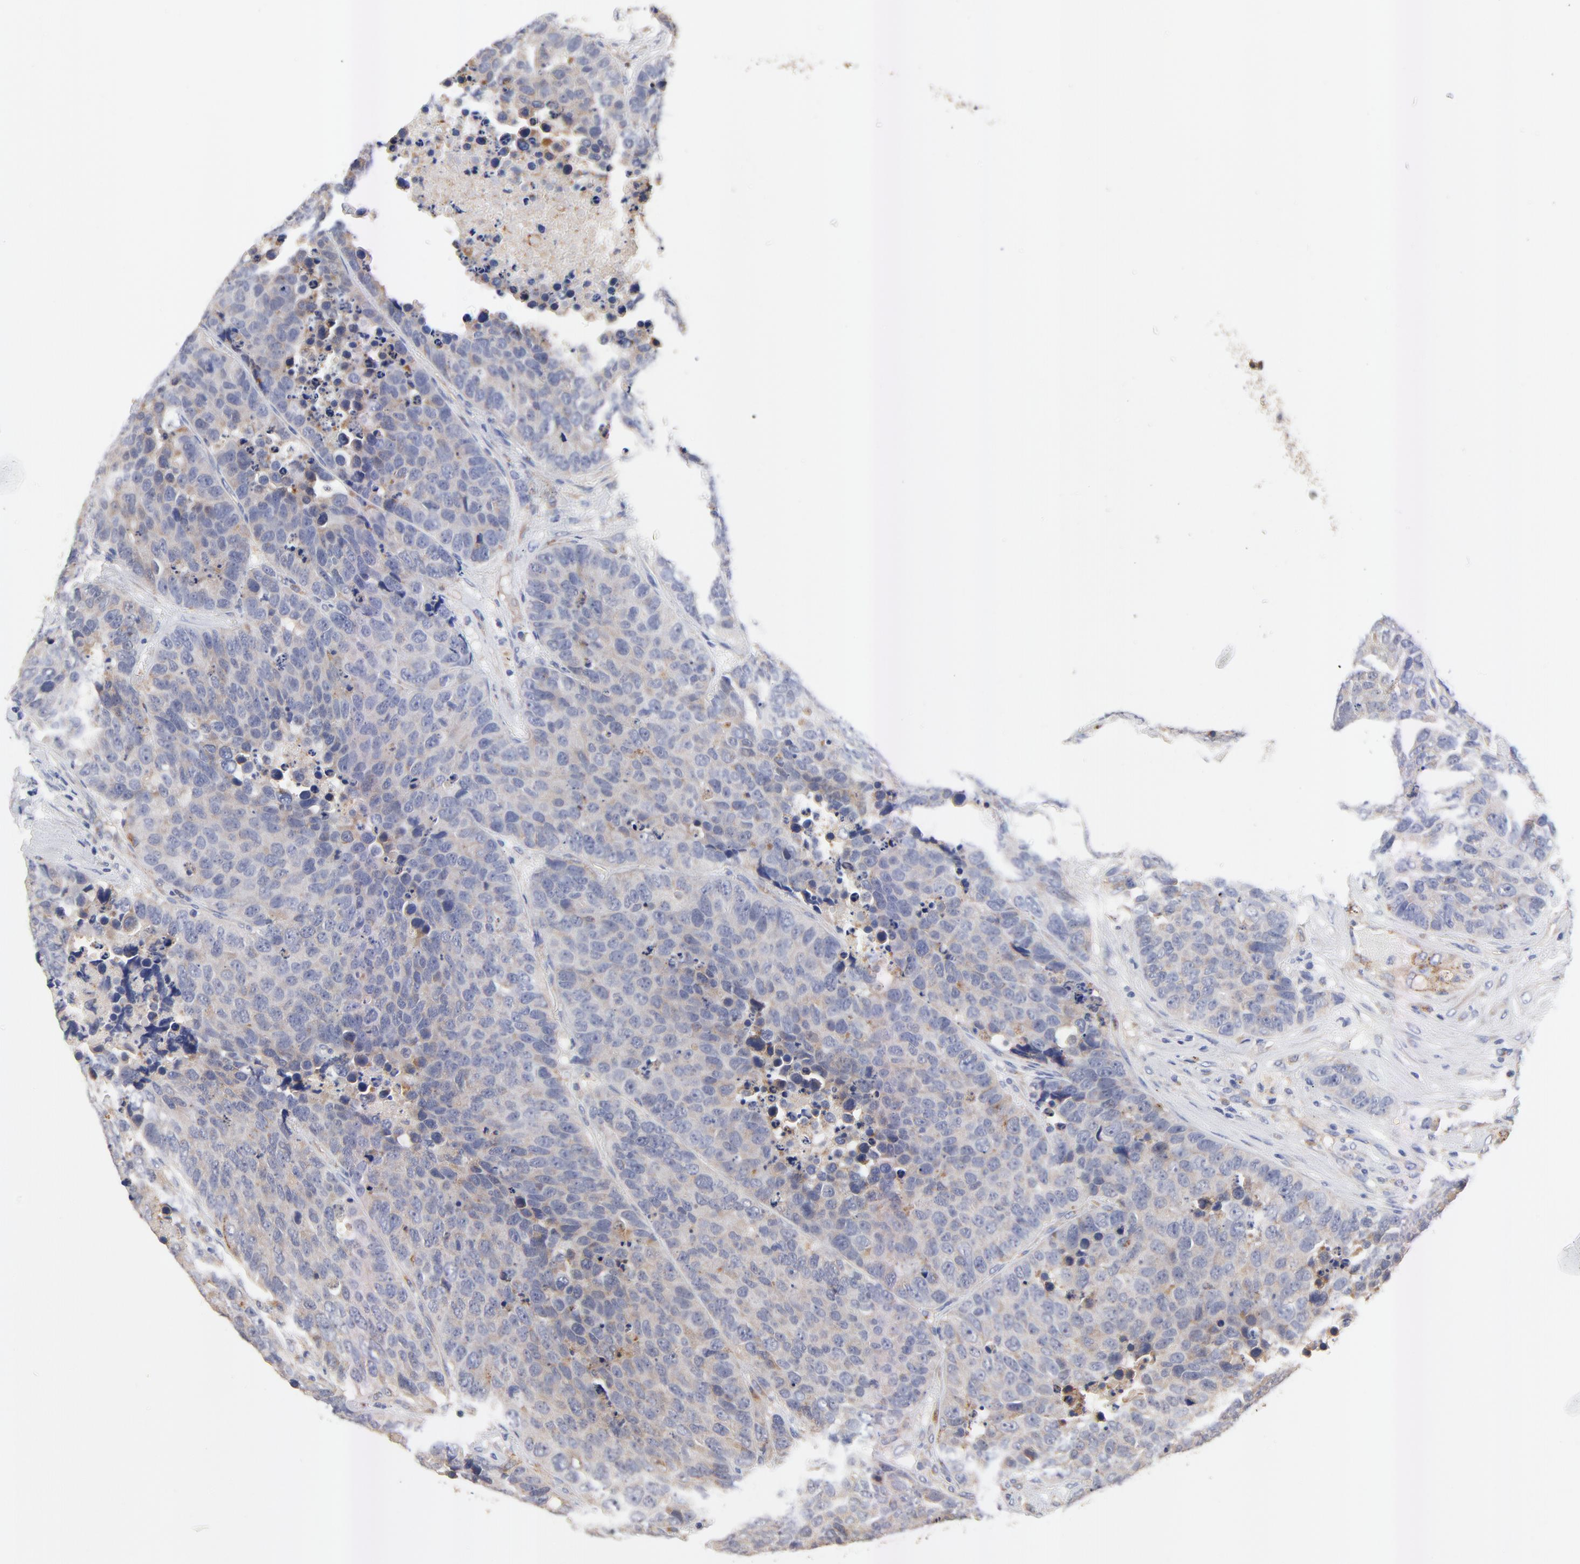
{"staining": {"intensity": "weak", "quantity": "25%-75%", "location": "cytoplasmic/membranous"}, "tissue": "carcinoid", "cell_type": "Tumor cells", "image_type": "cancer", "snomed": [{"axis": "morphology", "description": "Carcinoid, malignant, NOS"}, {"axis": "topography", "description": "Lung"}], "caption": "Protein expression by immunohistochemistry displays weak cytoplasmic/membranous positivity in approximately 25%-75% of tumor cells in carcinoid. (IHC, brightfield microscopy, high magnification).", "gene": "FBXL2", "patient": {"sex": "male", "age": 60}}